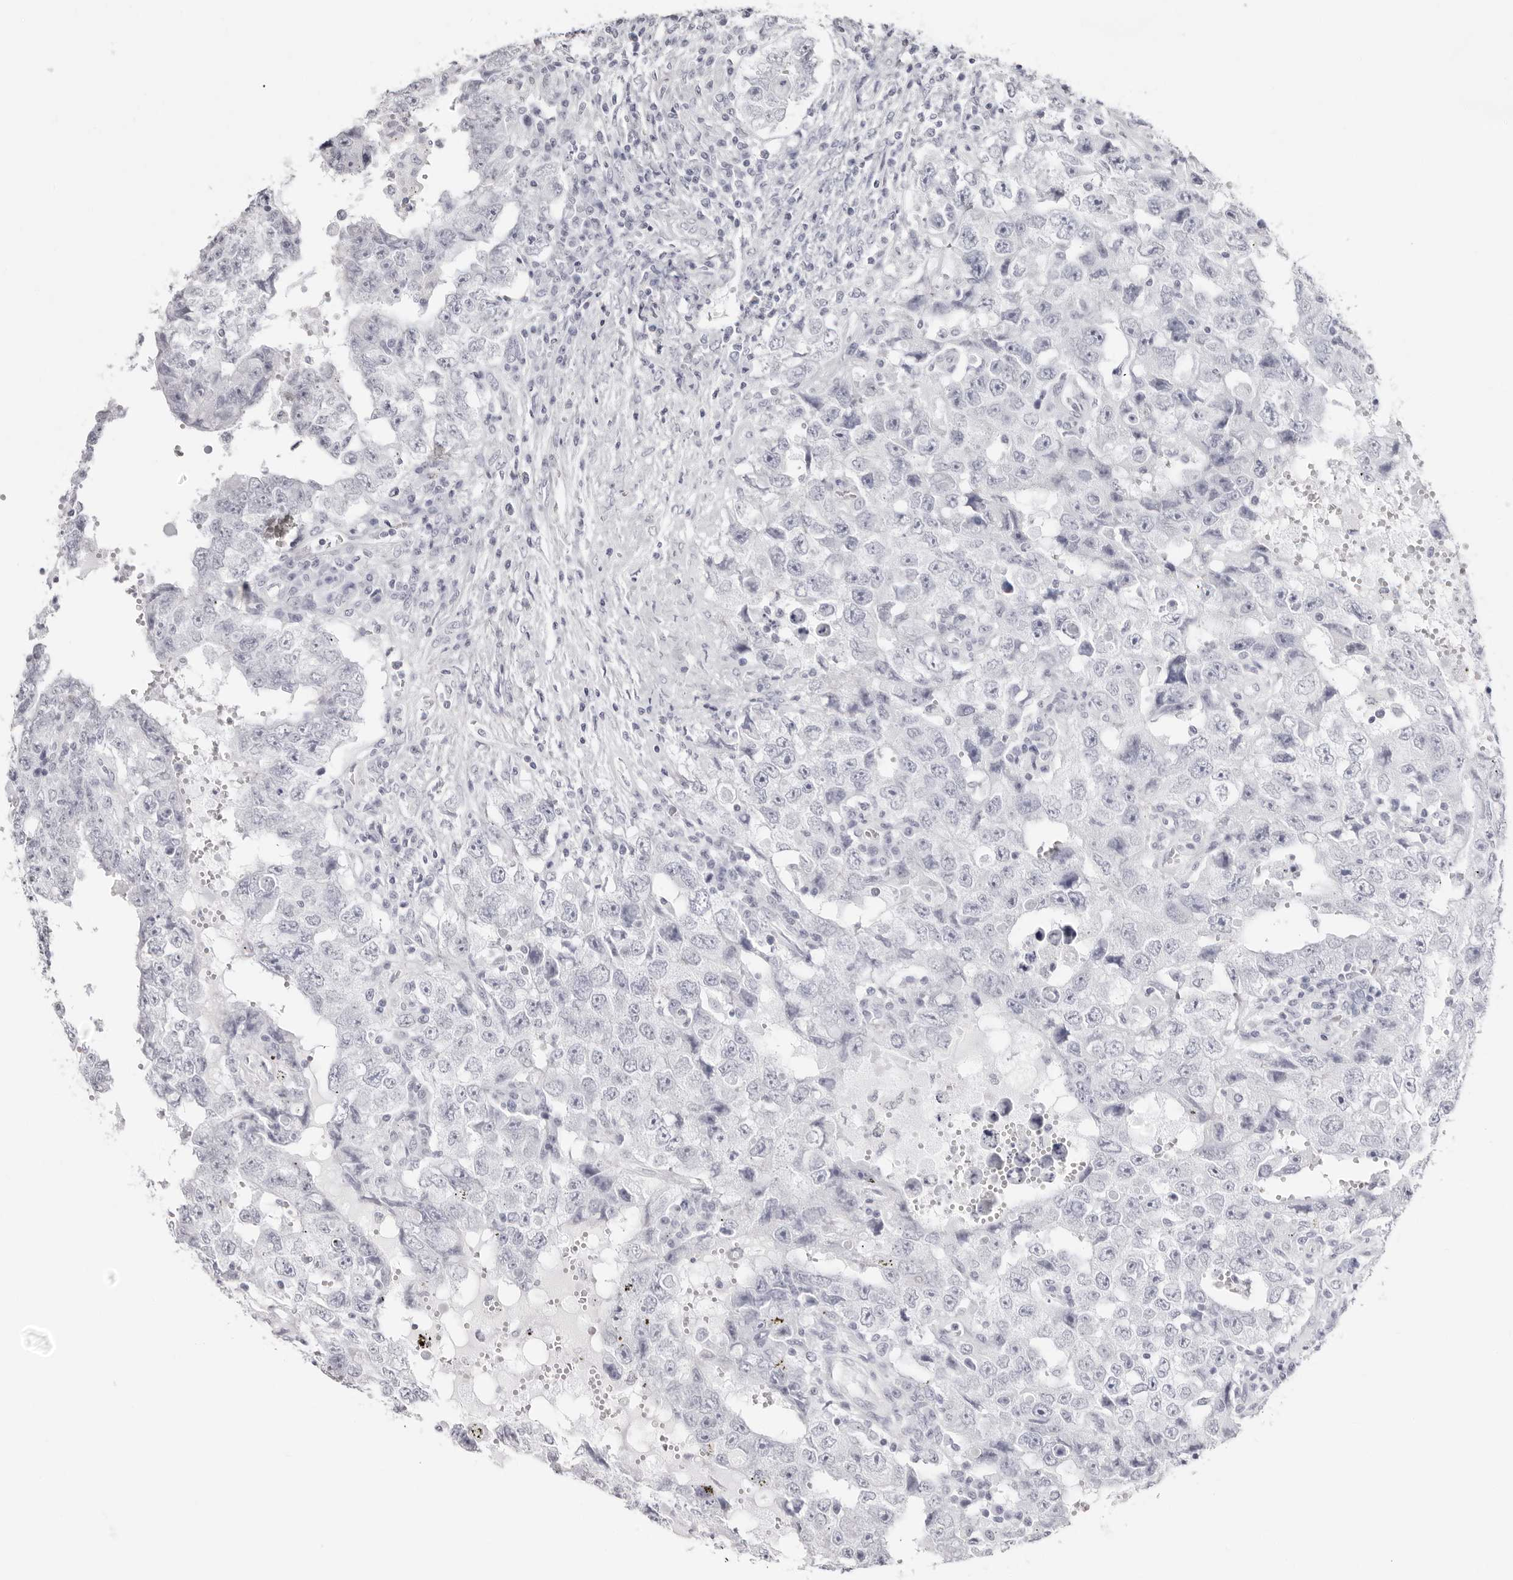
{"staining": {"intensity": "negative", "quantity": "none", "location": "none"}, "tissue": "testis cancer", "cell_type": "Tumor cells", "image_type": "cancer", "snomed": [{"axis": "morphology", "description": "Carcinoma, Embryonal, NOS"}, {"axis": "topography", "description": "Testis"}], "caption": "The histopathology image exhibits no significant expression in tumor cells of embryonal carcinoma (testis).", "gene": "INSL3", "patient": {"sex": "male", "age": 26}}